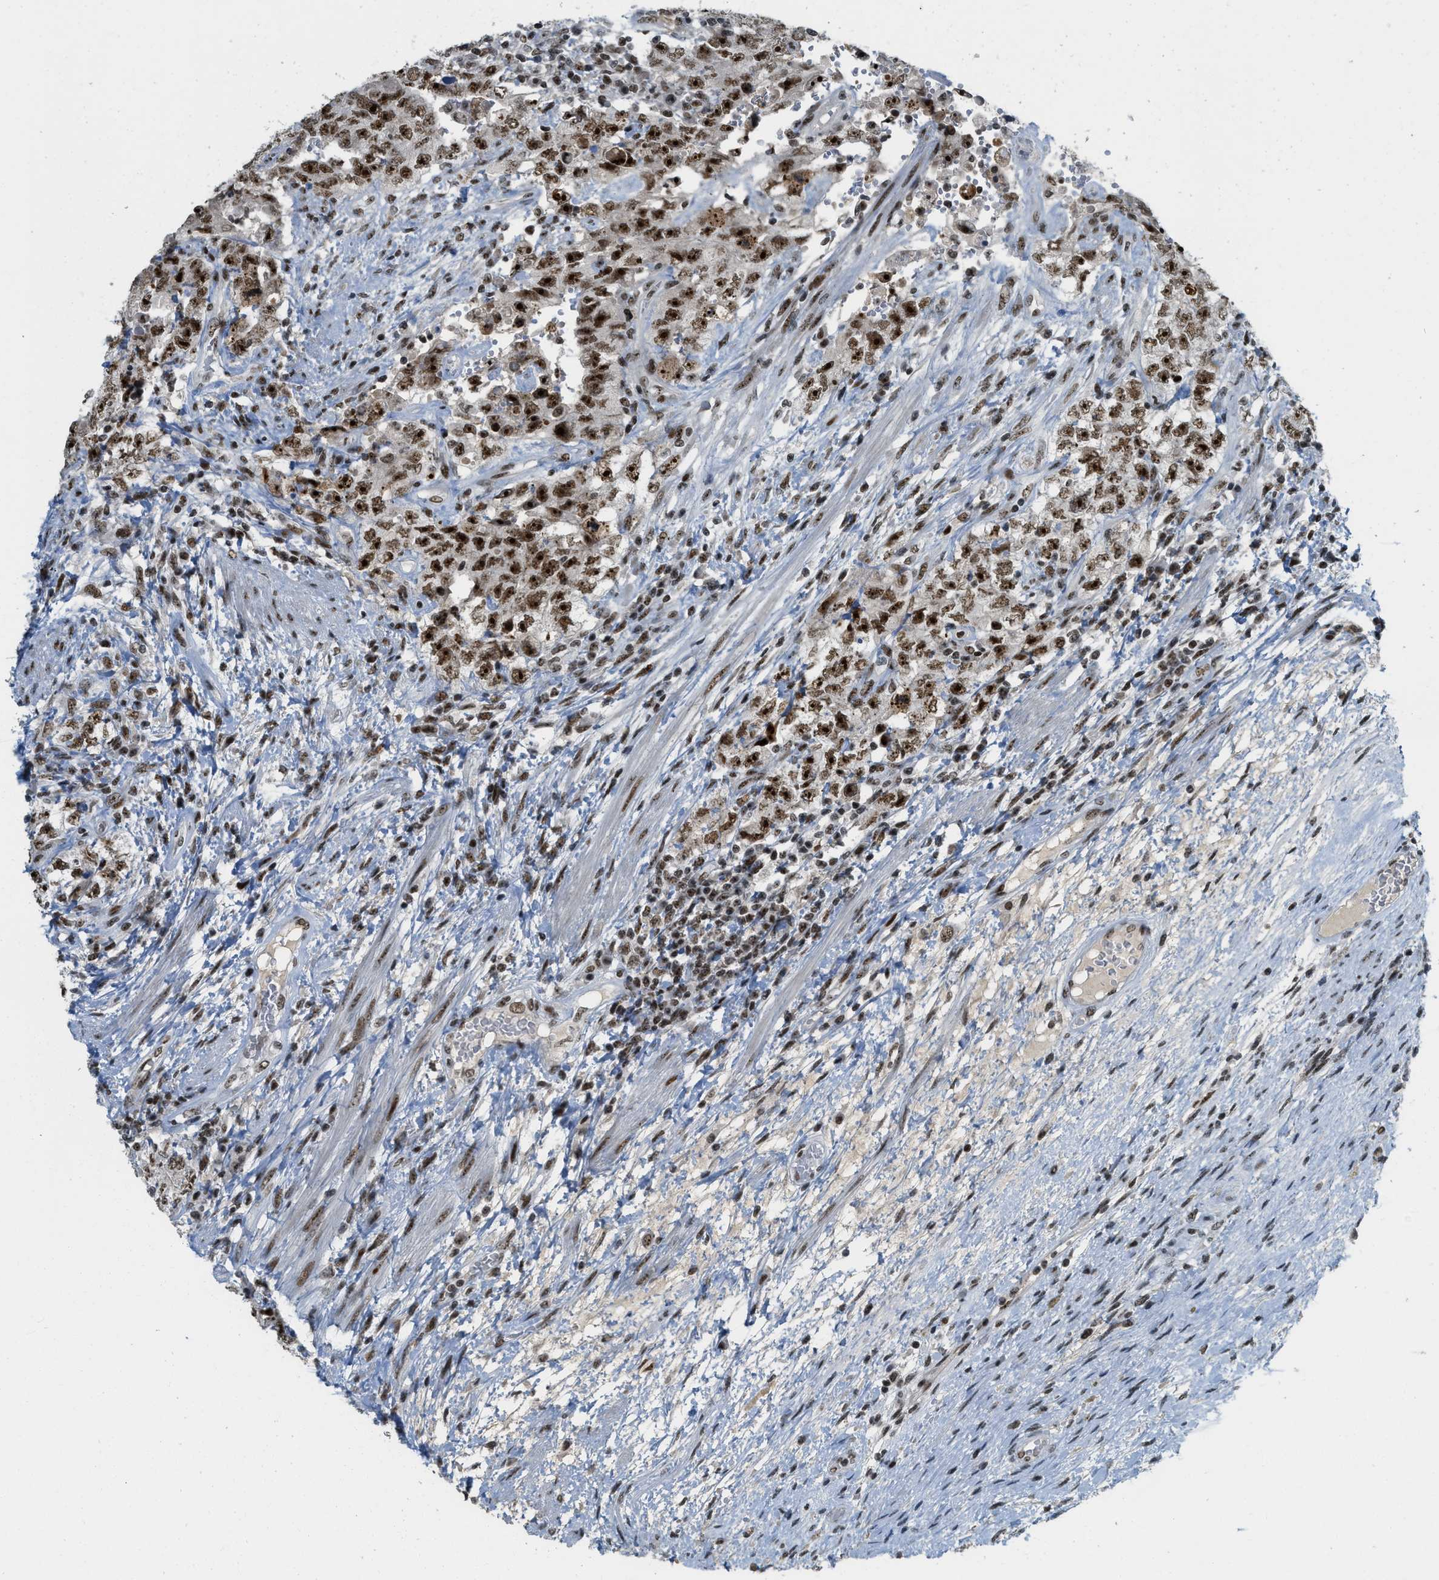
{"staining": {"intensity": "strong", "quantity": ">75%", "location": "nuclear"}, "tissue": "testis cancer", "cell_type": "Tumor cells", "image_type": "cancer", "snomed": [{"axis": "morphology", "description": "Carcinoma, Embryonal, NOS"}, {"axis": "topography", "description": "Testis"}], "caption": "This micrograph demonstrates IHC staining of testis cancer (embryonal carcinoma), with high strong nuclear staining in approximately >75% of tumor cells.", "gene": "URB1", "patient": {"sex": "male", "age": 26}}